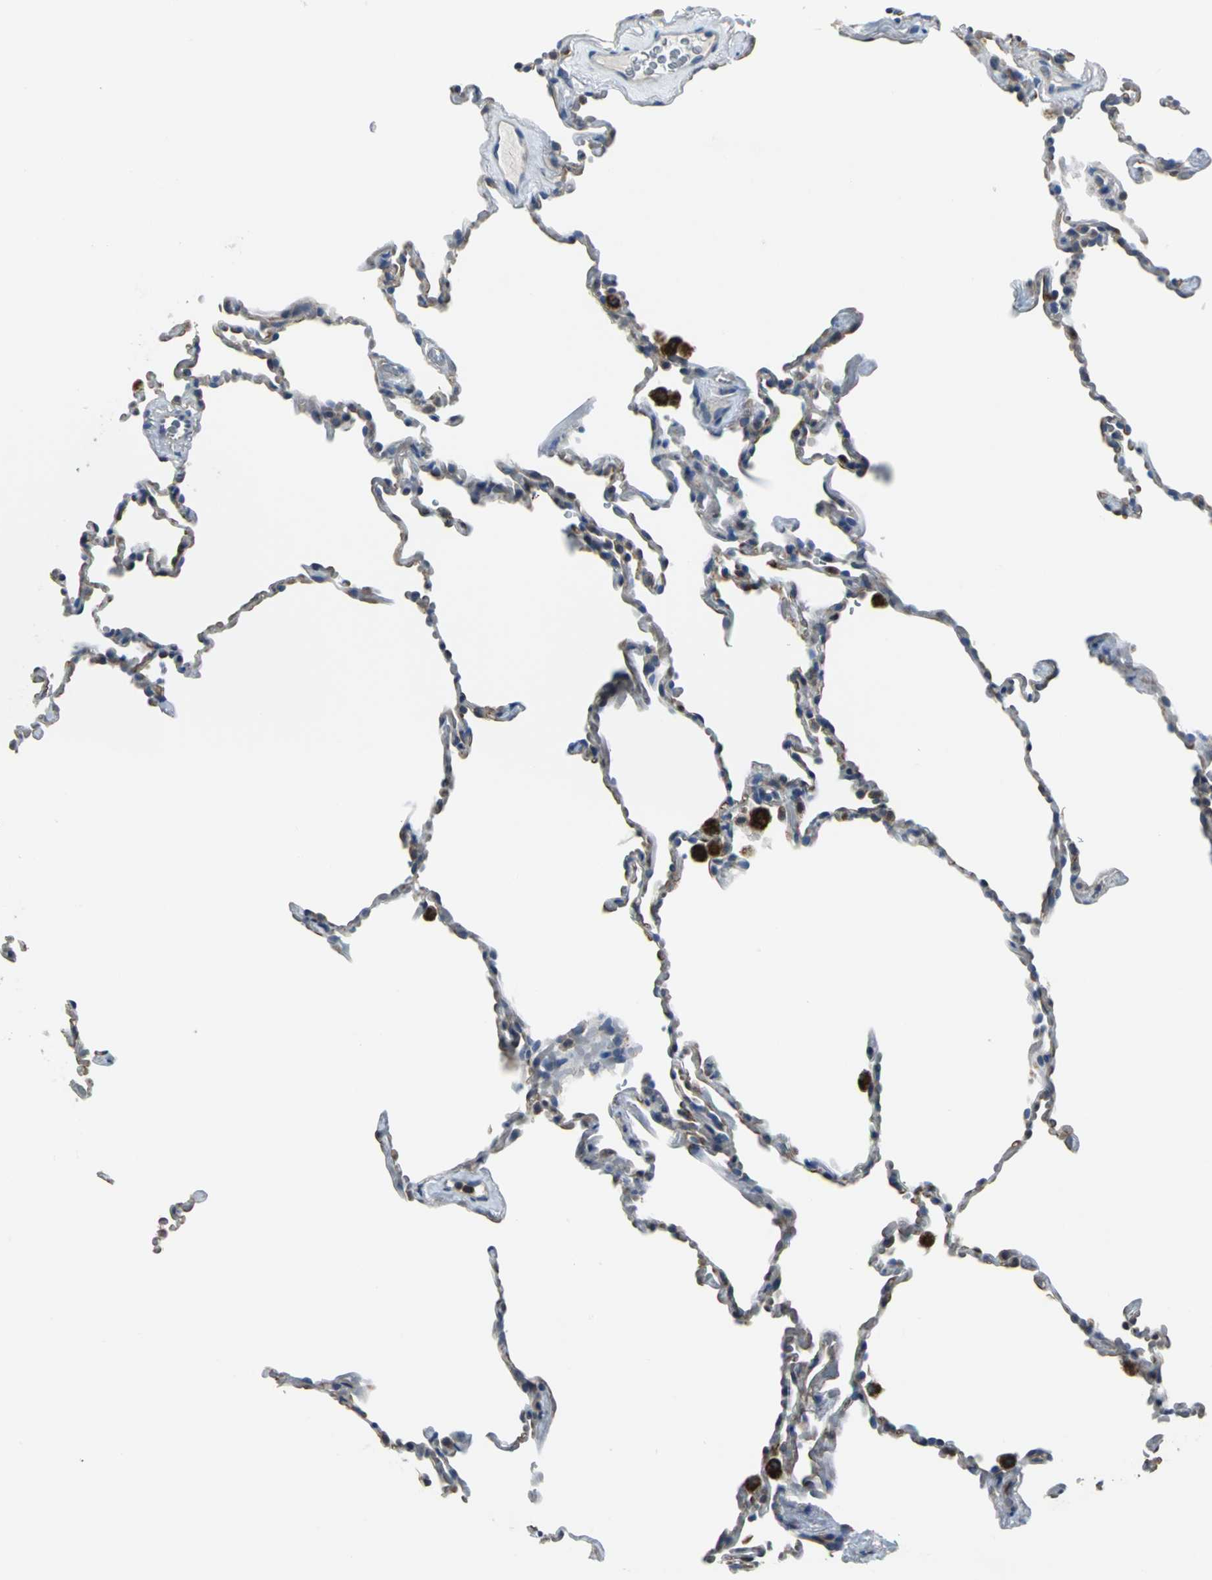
{"staining": {"intensity": "weak", "quantity": "<25%", "location": "cytoplasmic/membranous"}, "tissue": "lung", "cell_type": "Alveolar cells", "image_type": "normal", "snomed": [{"axis": "morphology", "description": "Normal tissue, NOS"}, {"axis": "morphology", "description": "Soft tissue tumor metastatic"}, {"axis": "topography", "description": "Lung"}], "caption": "Immunohistochemistry (IHC) of benign lung displays no positivity in alveolar cells. Nuclei are stained in blue.", "gene": "EIF5A", "patient": {"sex": "male", "age": 59}}